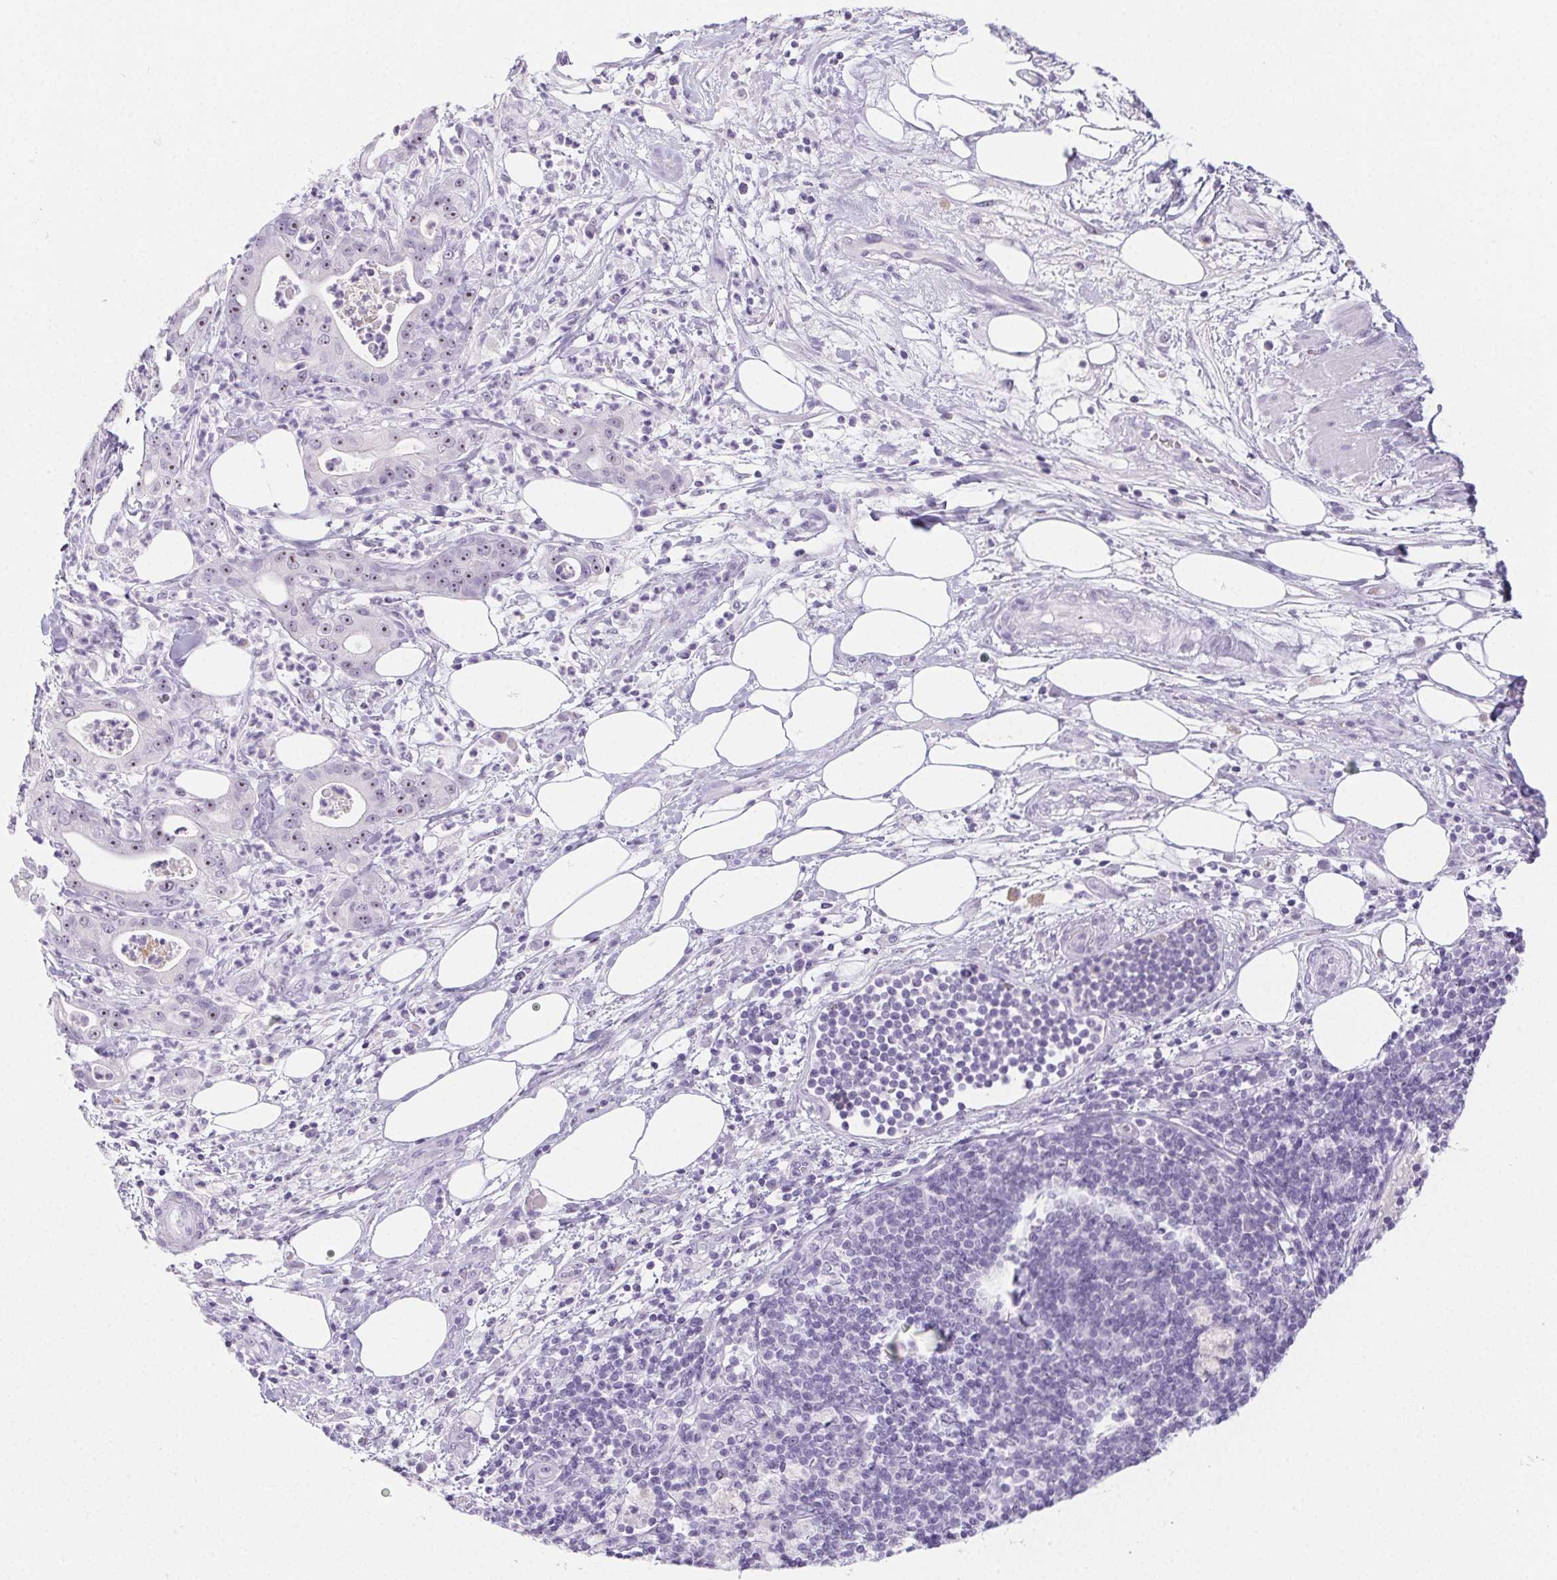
{"staining": {"intensity": "moderate", "quantity": "<25%", "location": "nuclear"}, "tissue": "pancreatic cancer", "cell_type": "Tumor cells", "image_type": "cancer", "snomed": [{"axis": "morphology", "description": "Adenocarcinoma, NOS"}, {"axis": "topography", "description": "Pancreas"}], "caption": "The histopathology image shows immunohistochemical staining of pancreatic cancer. There is moderate nuclear positivity is seen in approximately <25% of tumor cells. (Brightfield microscopy of DAB IHC at high magnification).", "gene": "ST8SIA3", "patient": {"sex": "male", "age": 71}}